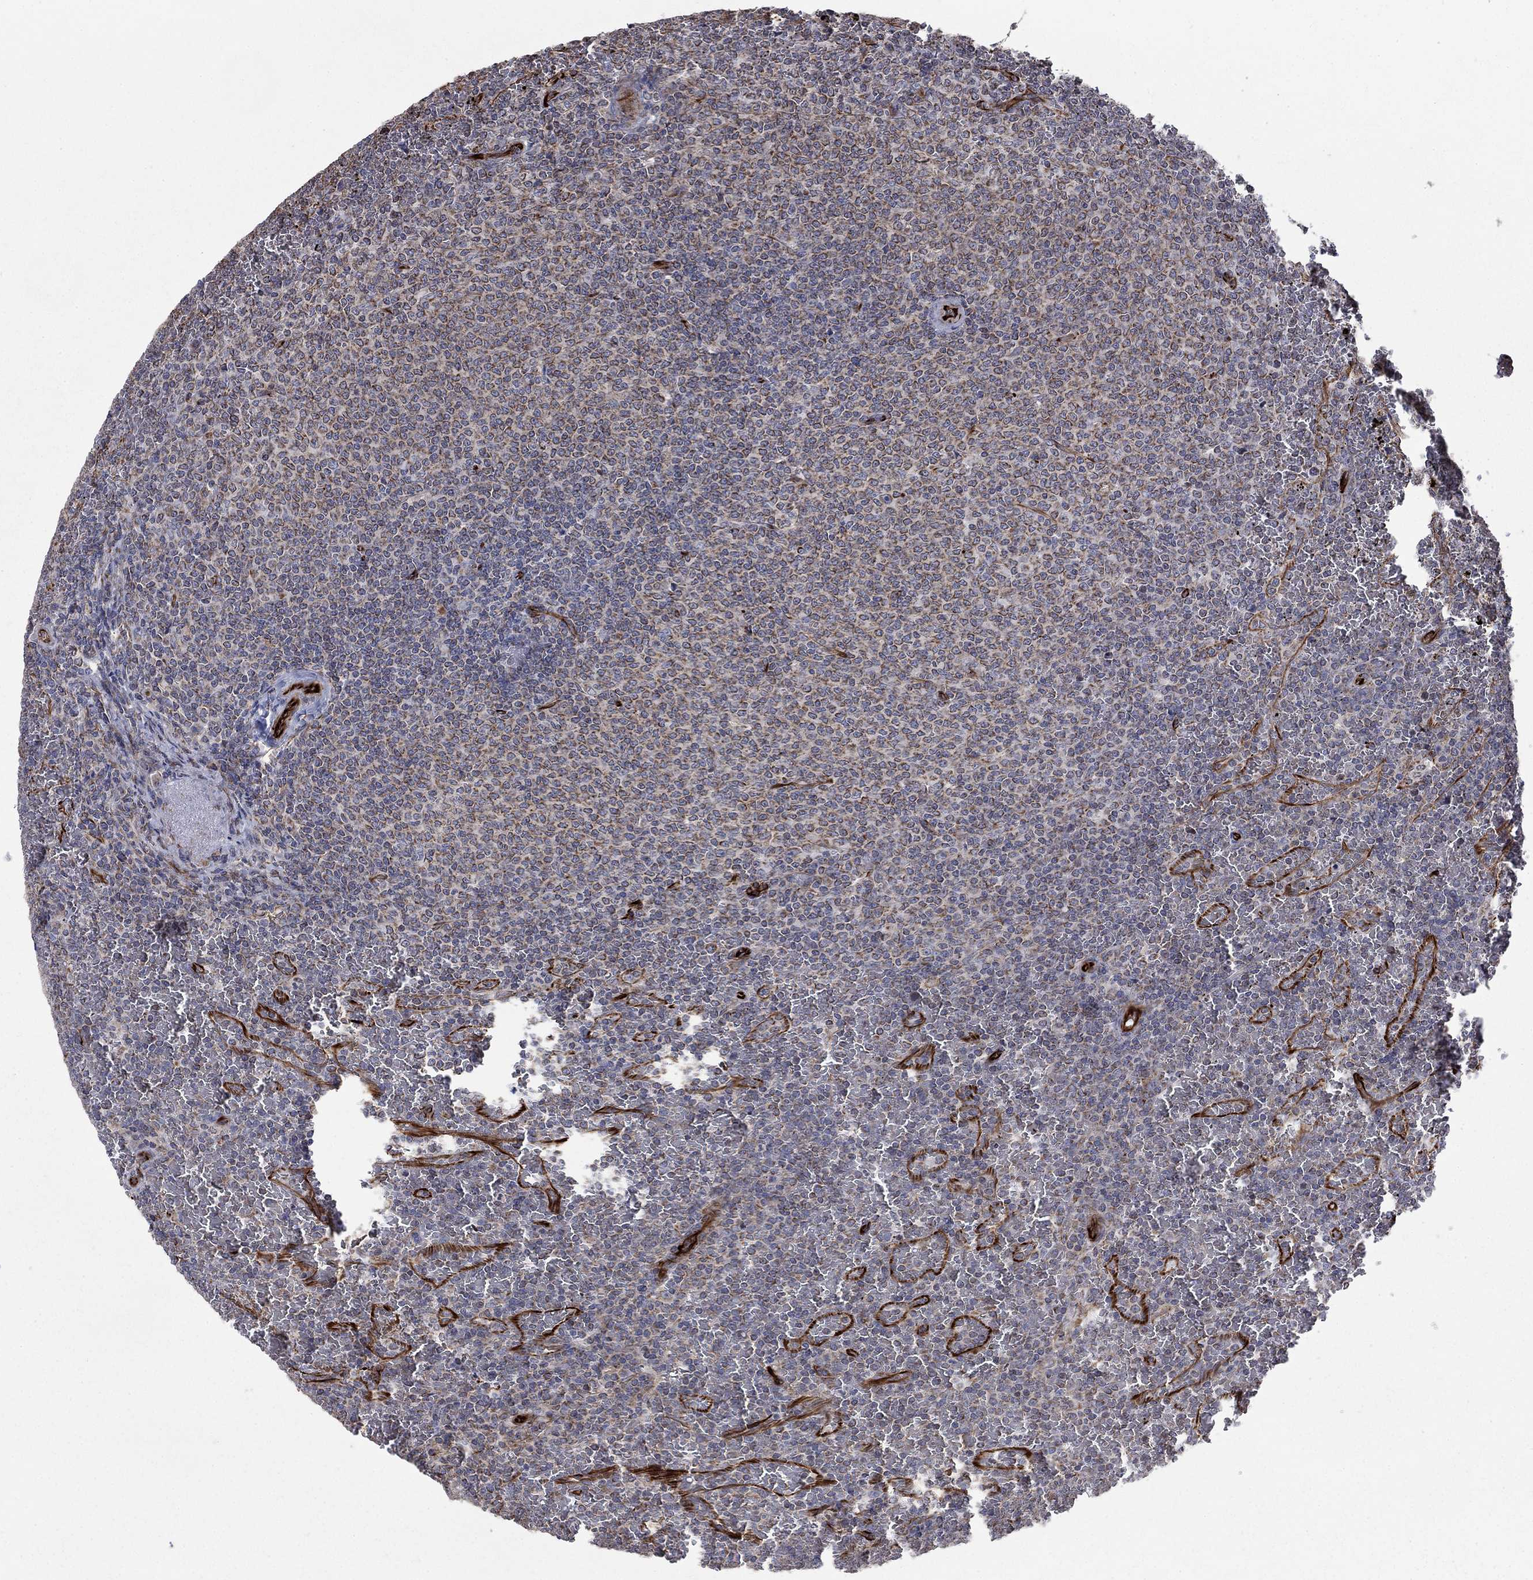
{"staining": {"intensity": "moderate", "quantity": "25%-75%", "location": "cytoplasmic/membranous"}, "tissue": "lymphoma", "cell_type": "Tumor cells", "image_type": "cancer", "snomed": [{"axis": "morphology", "description": "Malignant lymphoma, non-Hodgkin's type, Low grade"}, {"axis": "topography", "description": "Spleen"}], "caption": "Protein analysis of low-grade malignant lymphoma, non-Hodgkin's type tissue shows moderate cytoplasmic/membranous staining in approximately 25%-75% of tumor cells.", "gene": "NDUFC1", "patient": {"sex": "female", "age": 77}}